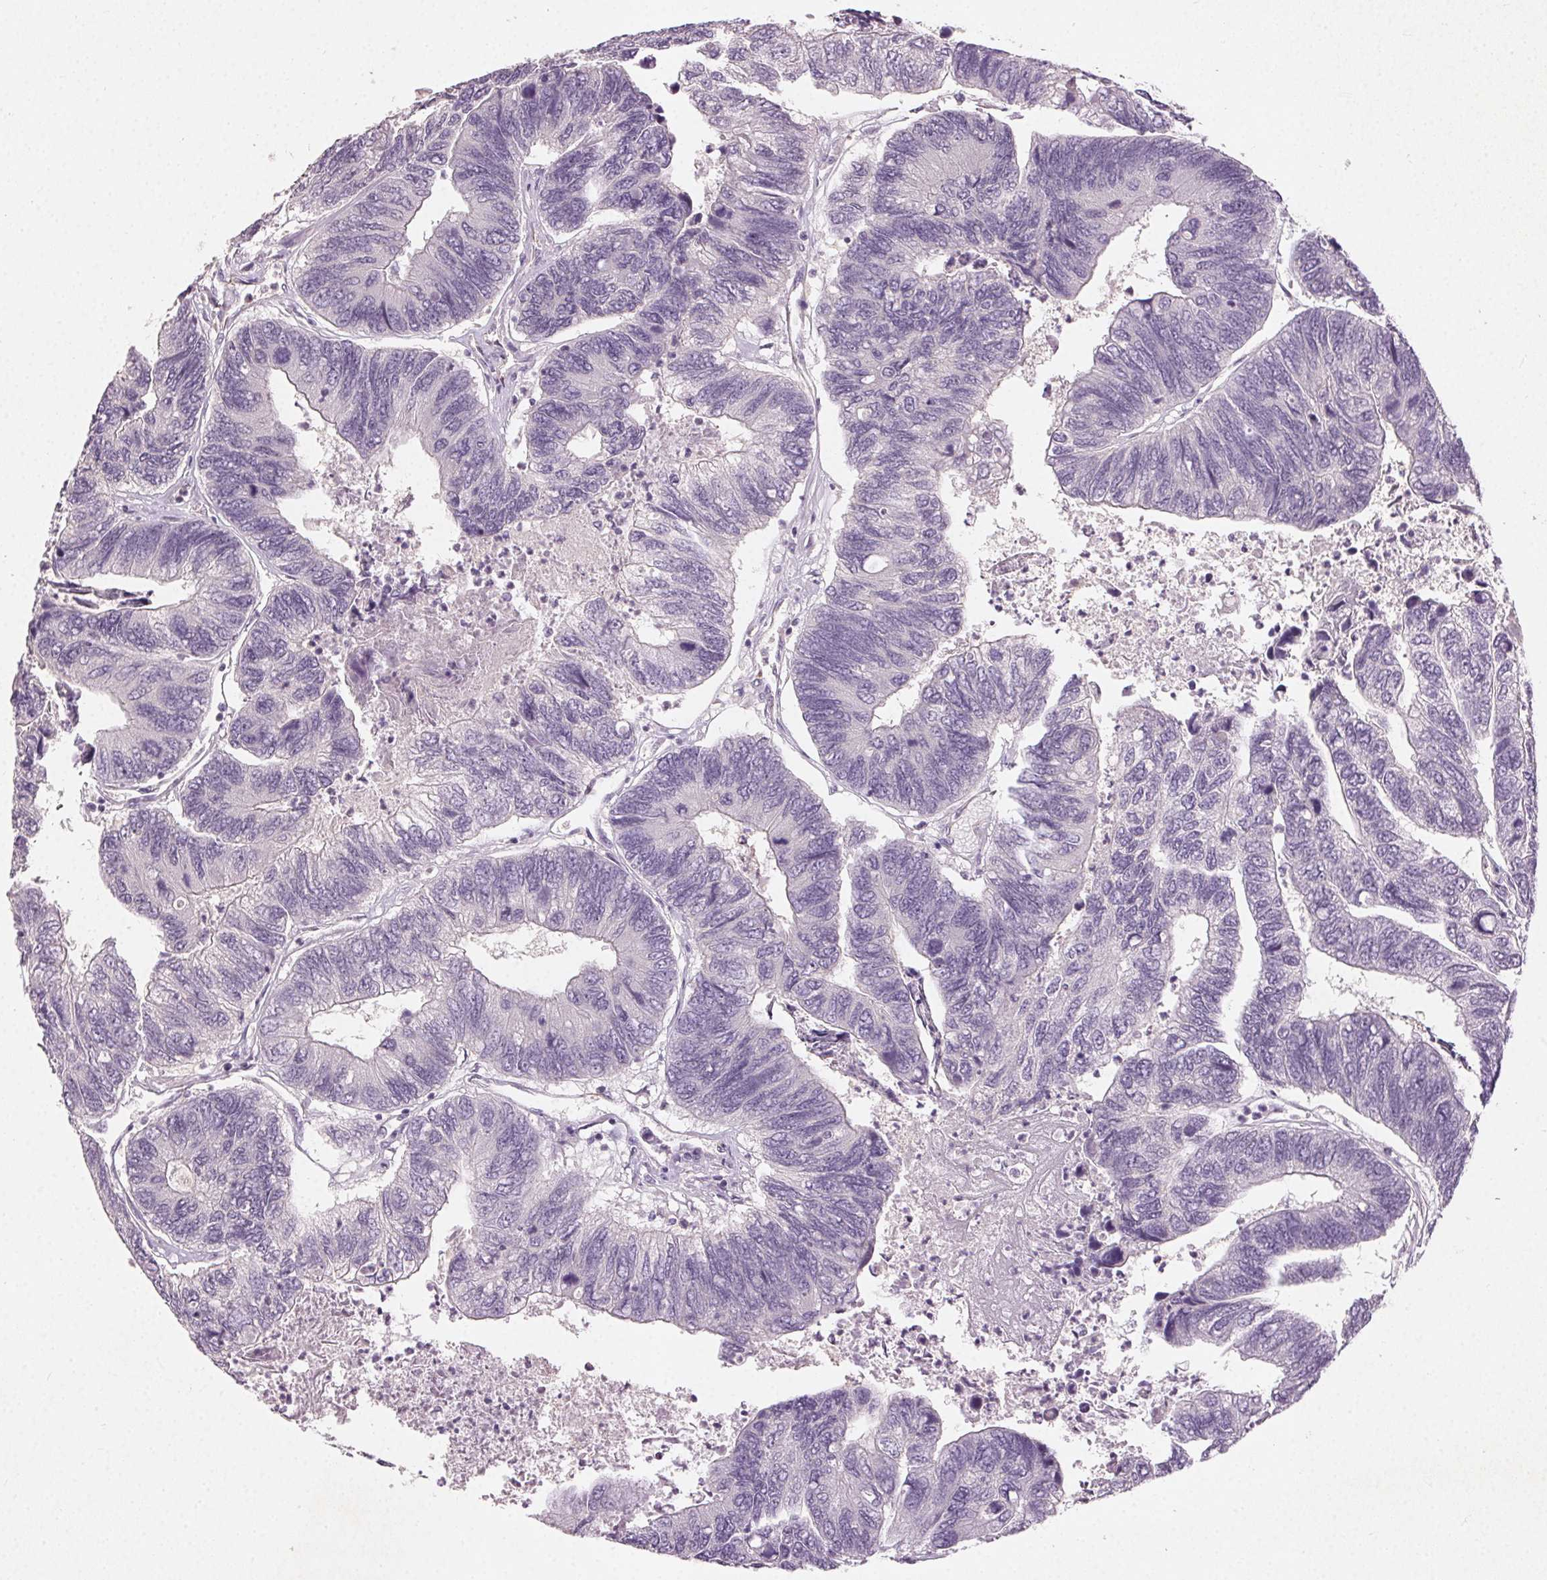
{"staining": {"intensity": "negative", "quantity": "none", "location": "none"}, "tissue": "colorectal cancer", "cell_type": "Tumor cells", "image_type": "cancer", "snomed": [{"axis": "morphology", "description": "Adenocarcinoma, NOS"}, {"axis": "topography", "description": "Colon"}], "caption": "Human adenocarcinoma (colorectal) stained for a protein using immunohistochemistry (IHC) displays no staining in tumor cells.", "gene": "CLTRN", "patient": {"sex": "female", "age": 67}}